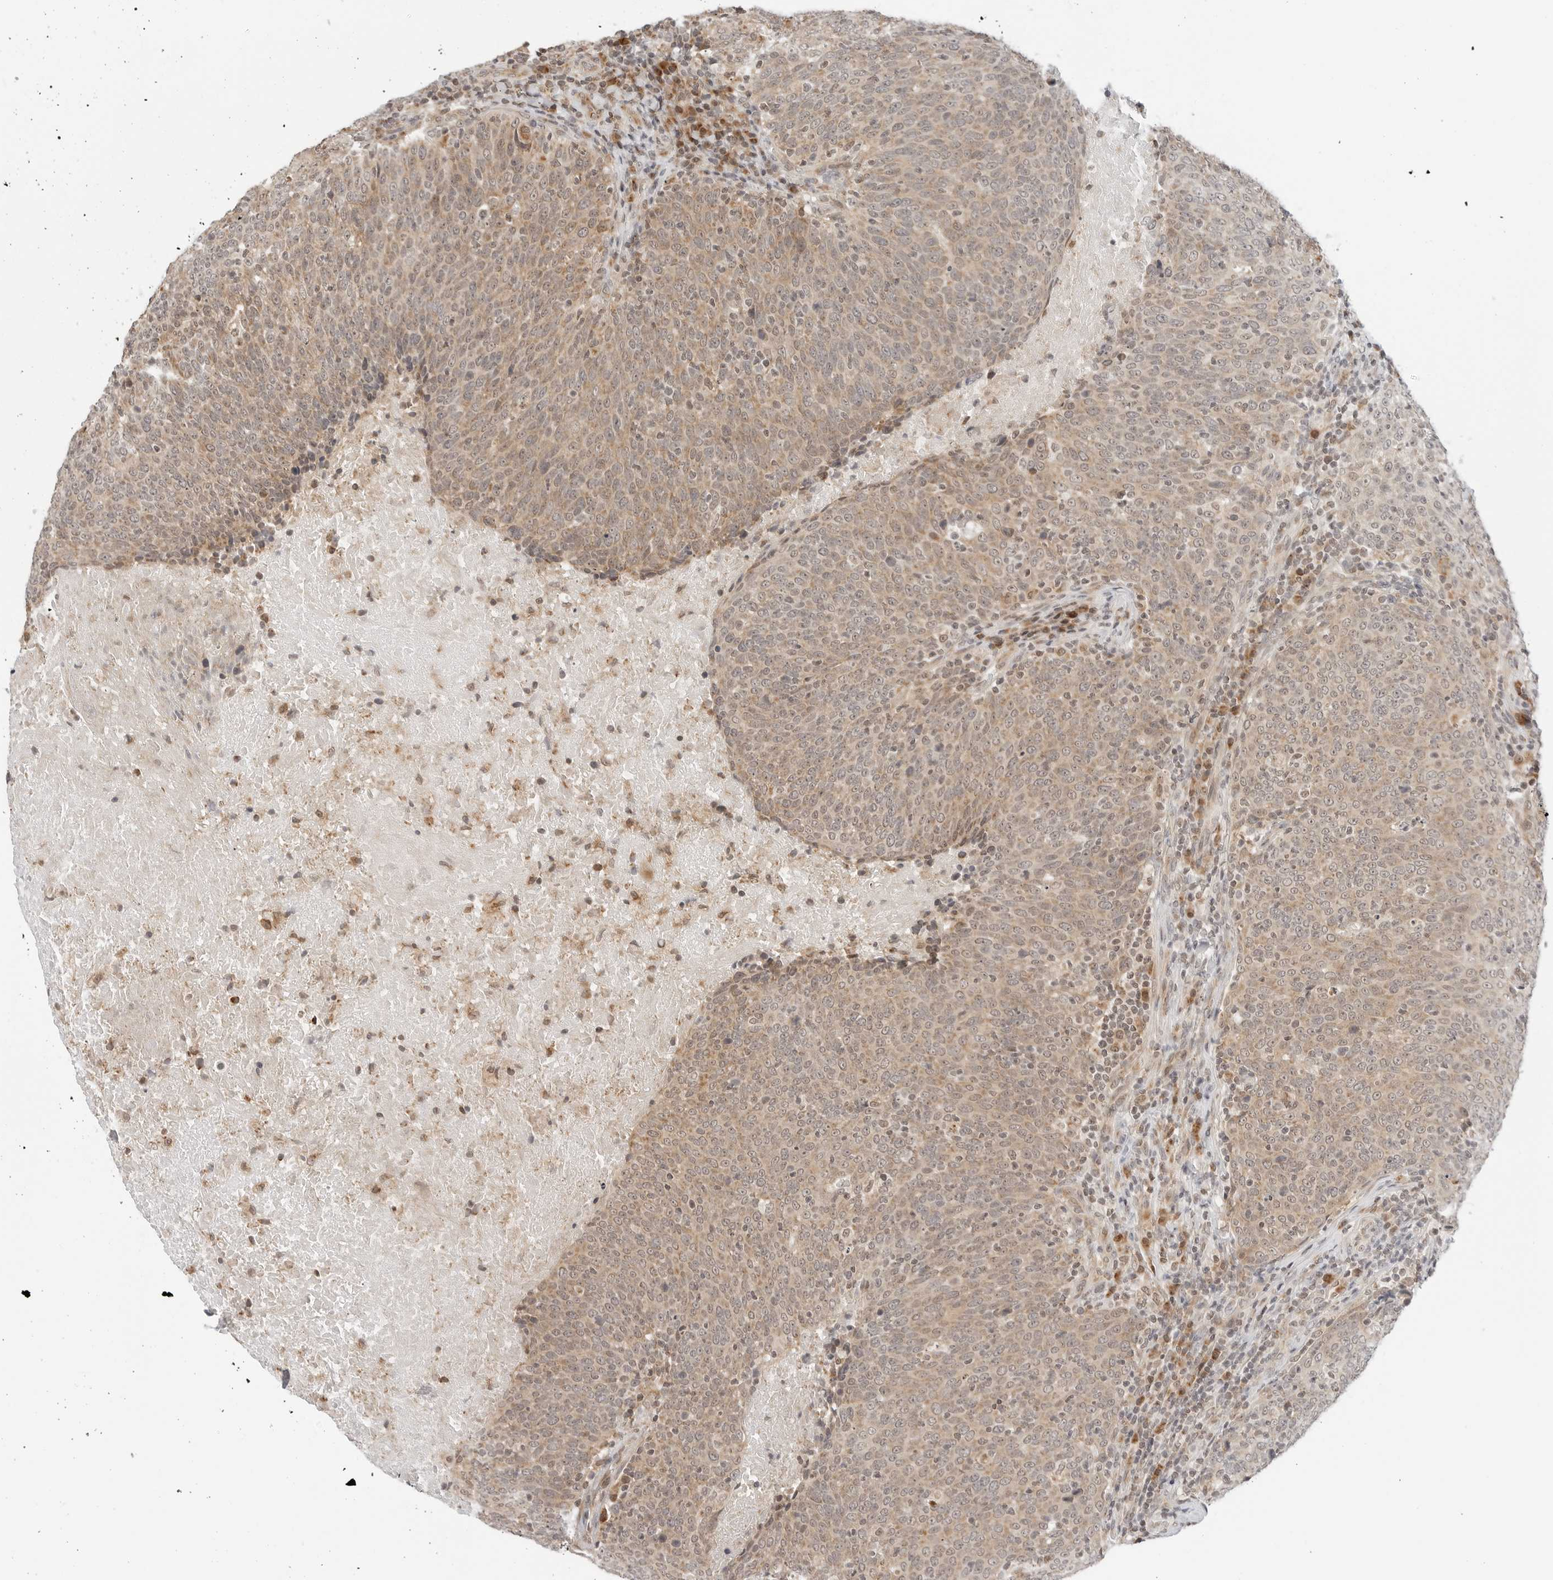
{"staining": {"intensity": "moderate", "quantity": ">75%", "location": "cytoplasmic/membranous"}, "tissue": "head and neck cancer", "cell_type": "Tumor cells", "image_type": "cancer", "snomed": [{"axis": "morphology", "description": "Squamous cell carcinoma, NOS"}, {"axis": "morphology", "description": "Squamous cell carcinoma, metastatic, NOS"}, {"axis": "topography", "description": "Lymph node"}, {"axis": "topography", "description": "Head-Neck"}], "caption": "Tumor cells exhibit moderate cytoplasmic/membranous positivity in approximately >75% of cells in head and neck squamous cell carcinoma.", "gene": "POLR3GL", "patient": {"sex": "male", "age": 62}}